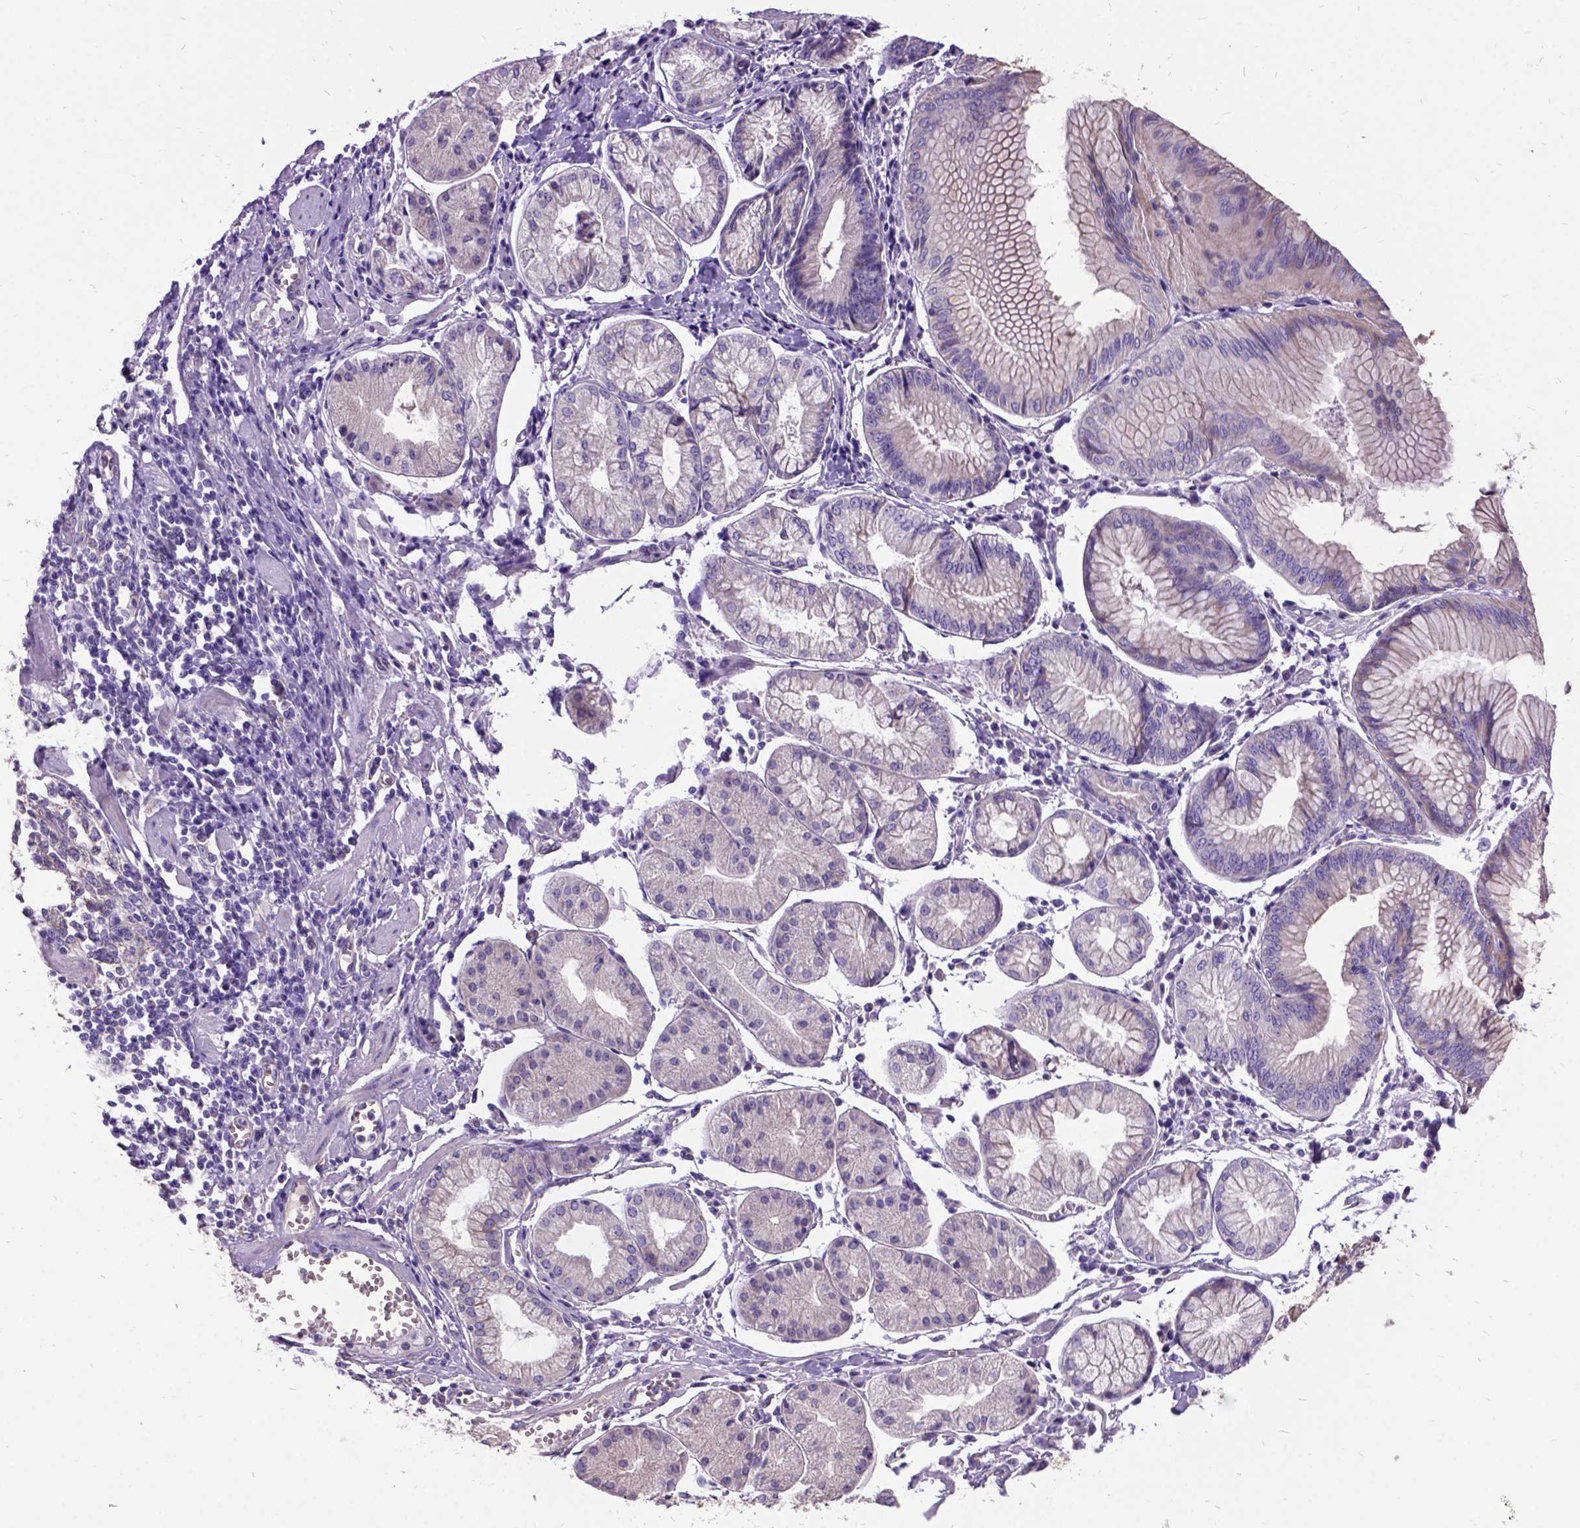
{"staining": {"intensity": "negative", "quantity": "none", "location": "none"}, "tissue": "stomach cancer", "cell_type": "Tumor cells", "image_type": "cancer", "snomed": [{"axis": "morphology", "description": "Adenocarcinoma, NOS"}, {"axis": "topography", "description": "Stomach, upper"}], "caption": "Immunohistochemical staining of human adenocarcinoma (stomach) displays no significant expression in tumor cells.", "gene": "CFAP54", "patient": {"sex": "male", "age": 81}}